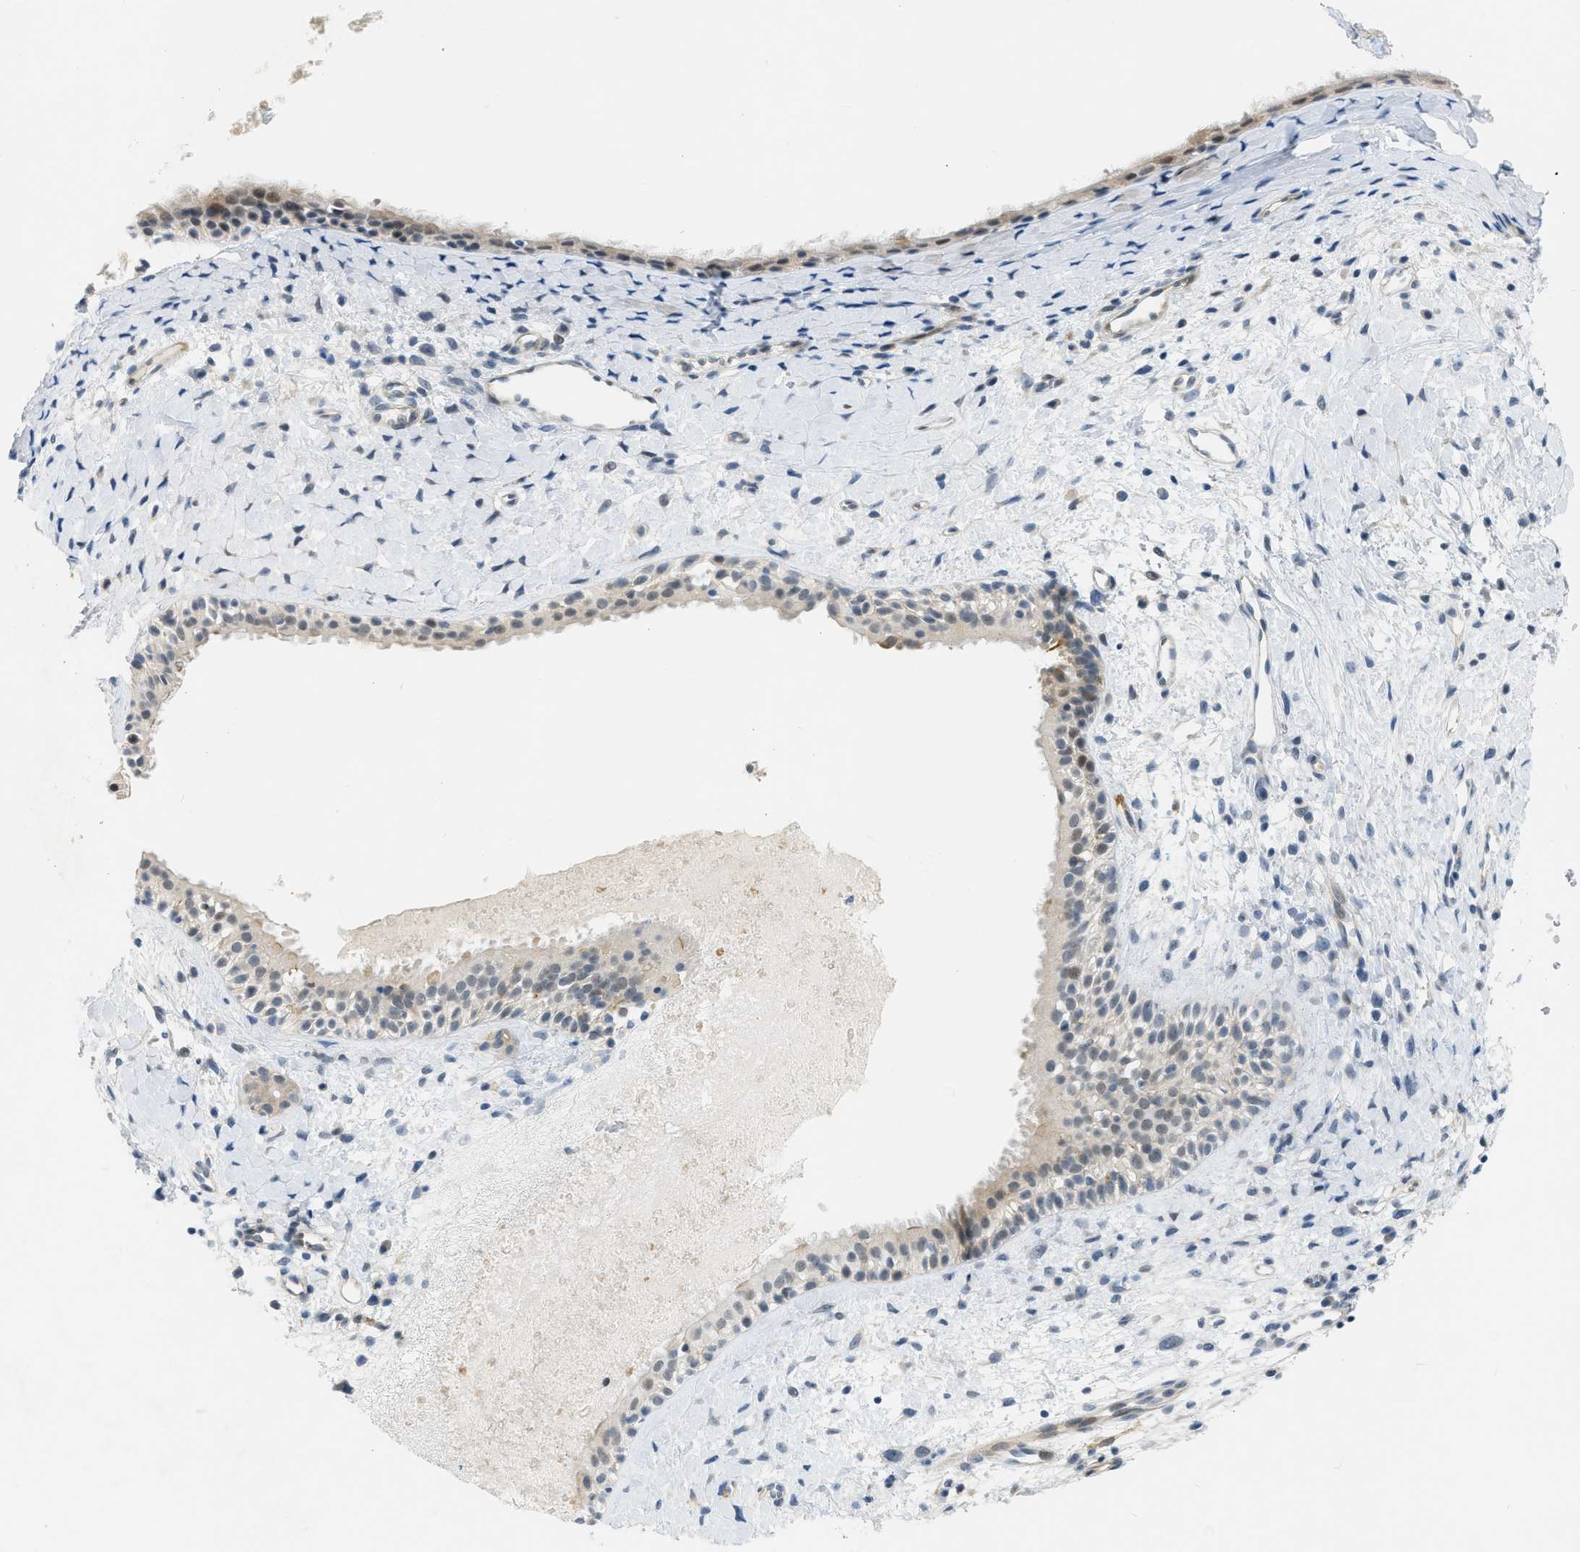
{"staining": {"intensity": "moderate", "quantity": "<25%", "location": "cytoplasmic/membranous"}, "tissue": "nasopharynx", "cell_type": "Respiratory epithelial cells", "image_type": "normal", "snomed": [{"axis": "morphology", "description": "Normal tissue, NOS"}, {"axis": "topography", "description": "Nasopharynx"}], "caption": "A photomicrograph of human nasopharynx stained for a protein exhibits moderate cytoplasmic/membranous brown staining in respiratory epithelial cells. (IHC, brightfield microscopy, high magnification).", "gene": "ZNF408", "patient": {"sex": "male", "age": 22}}